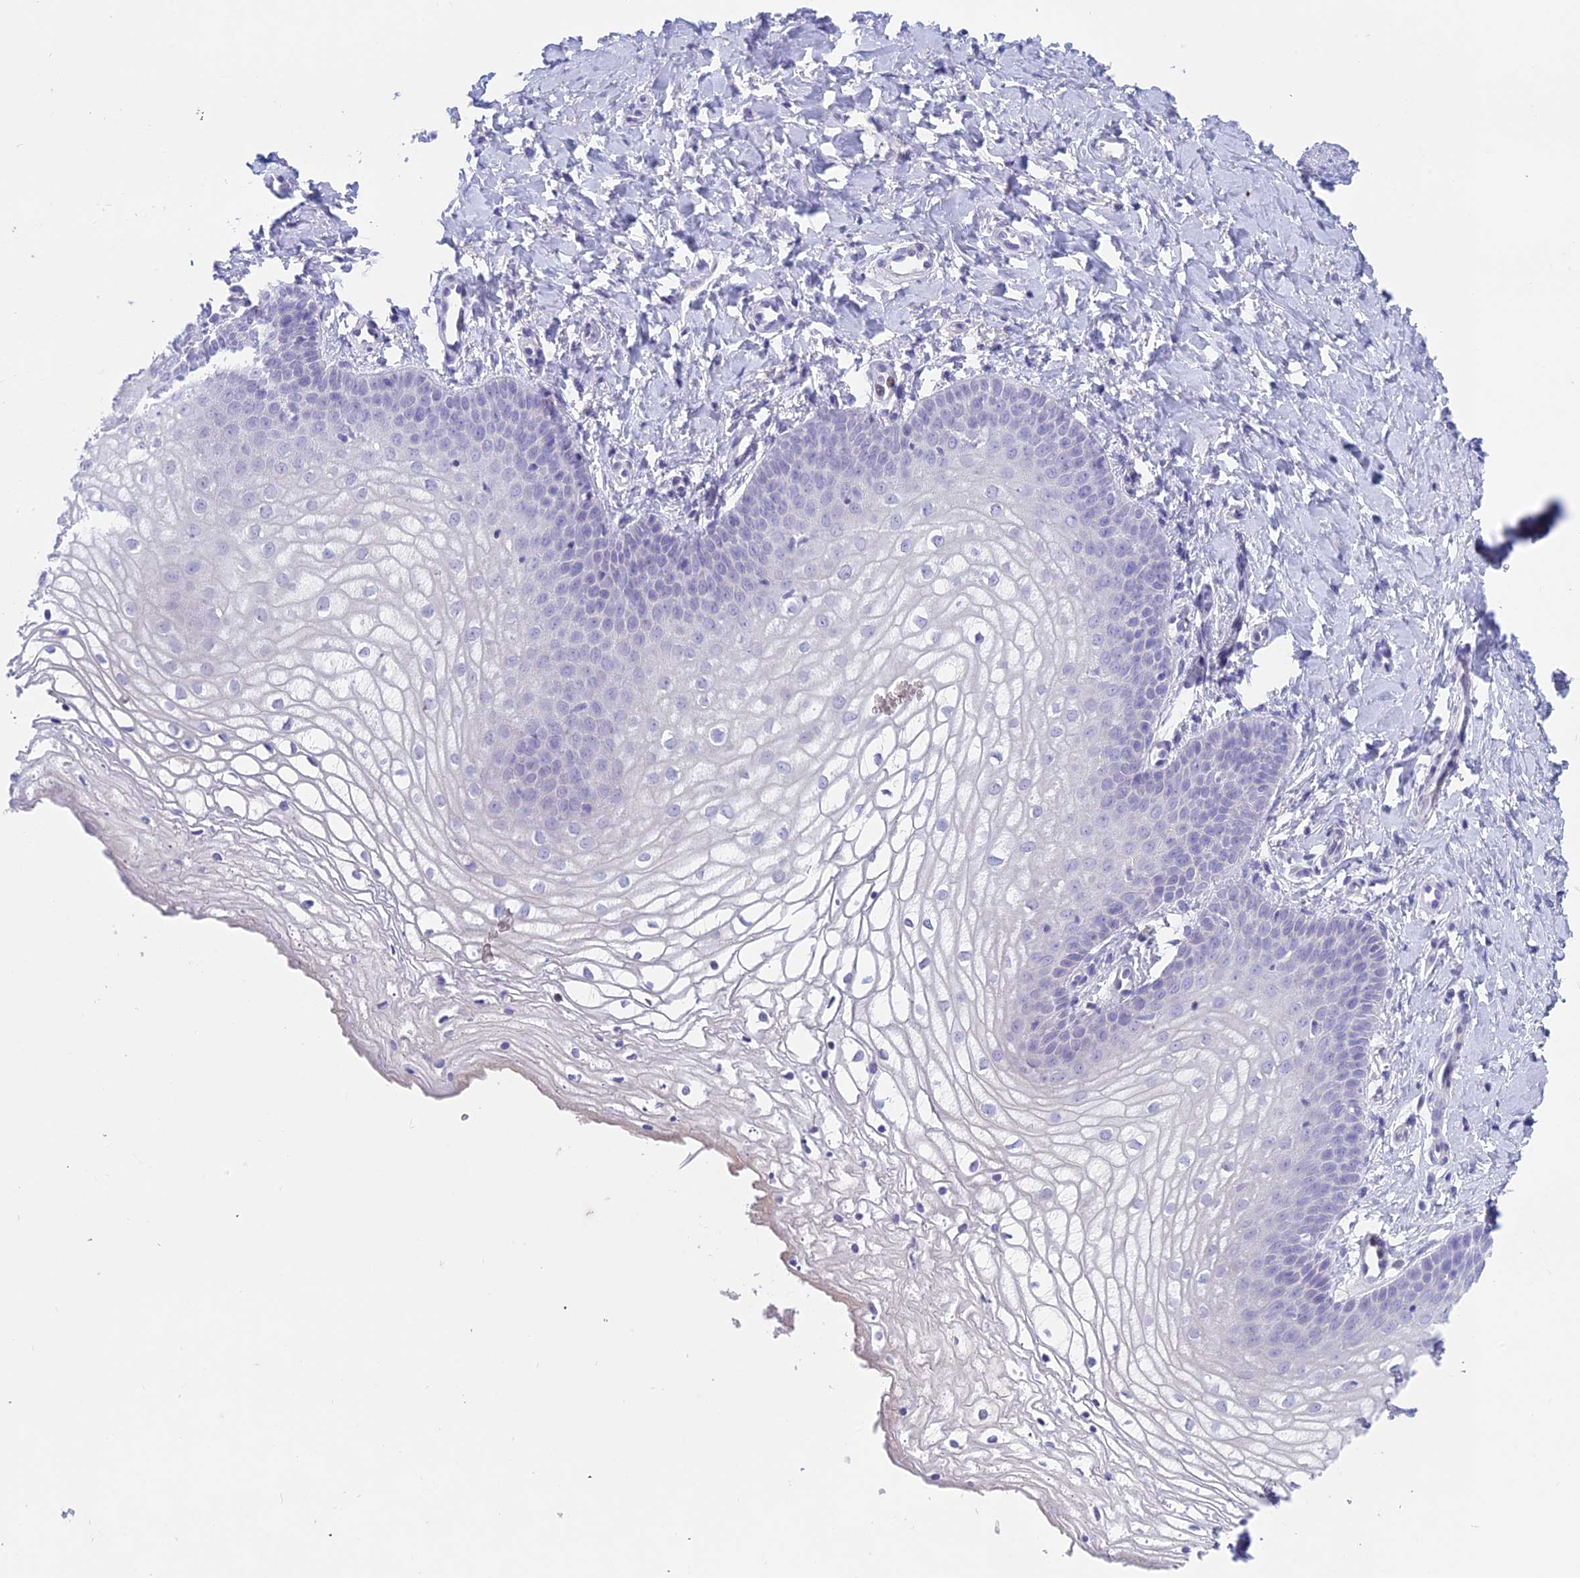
{"staining": {"intensity": "negative", "quantity": "none", "location": "none"}, "tissue": "vagina", "cell_type": "Squamous epithelial cells", "image_type": "normal", "snomed": [{"axis": "morphology", "description": "Normal tissue, NOS"}, {"axis": "topography", "description": "Vagina"}], "caption": "The photomicrograph reveals no significant staining in squamous epithelial cells of vagina. (Brightfield microscopy of DAB immunohistochemistry at high magnification).", "gene": "TMEM161B", "patient": {"sex": "female", "age": 68}}